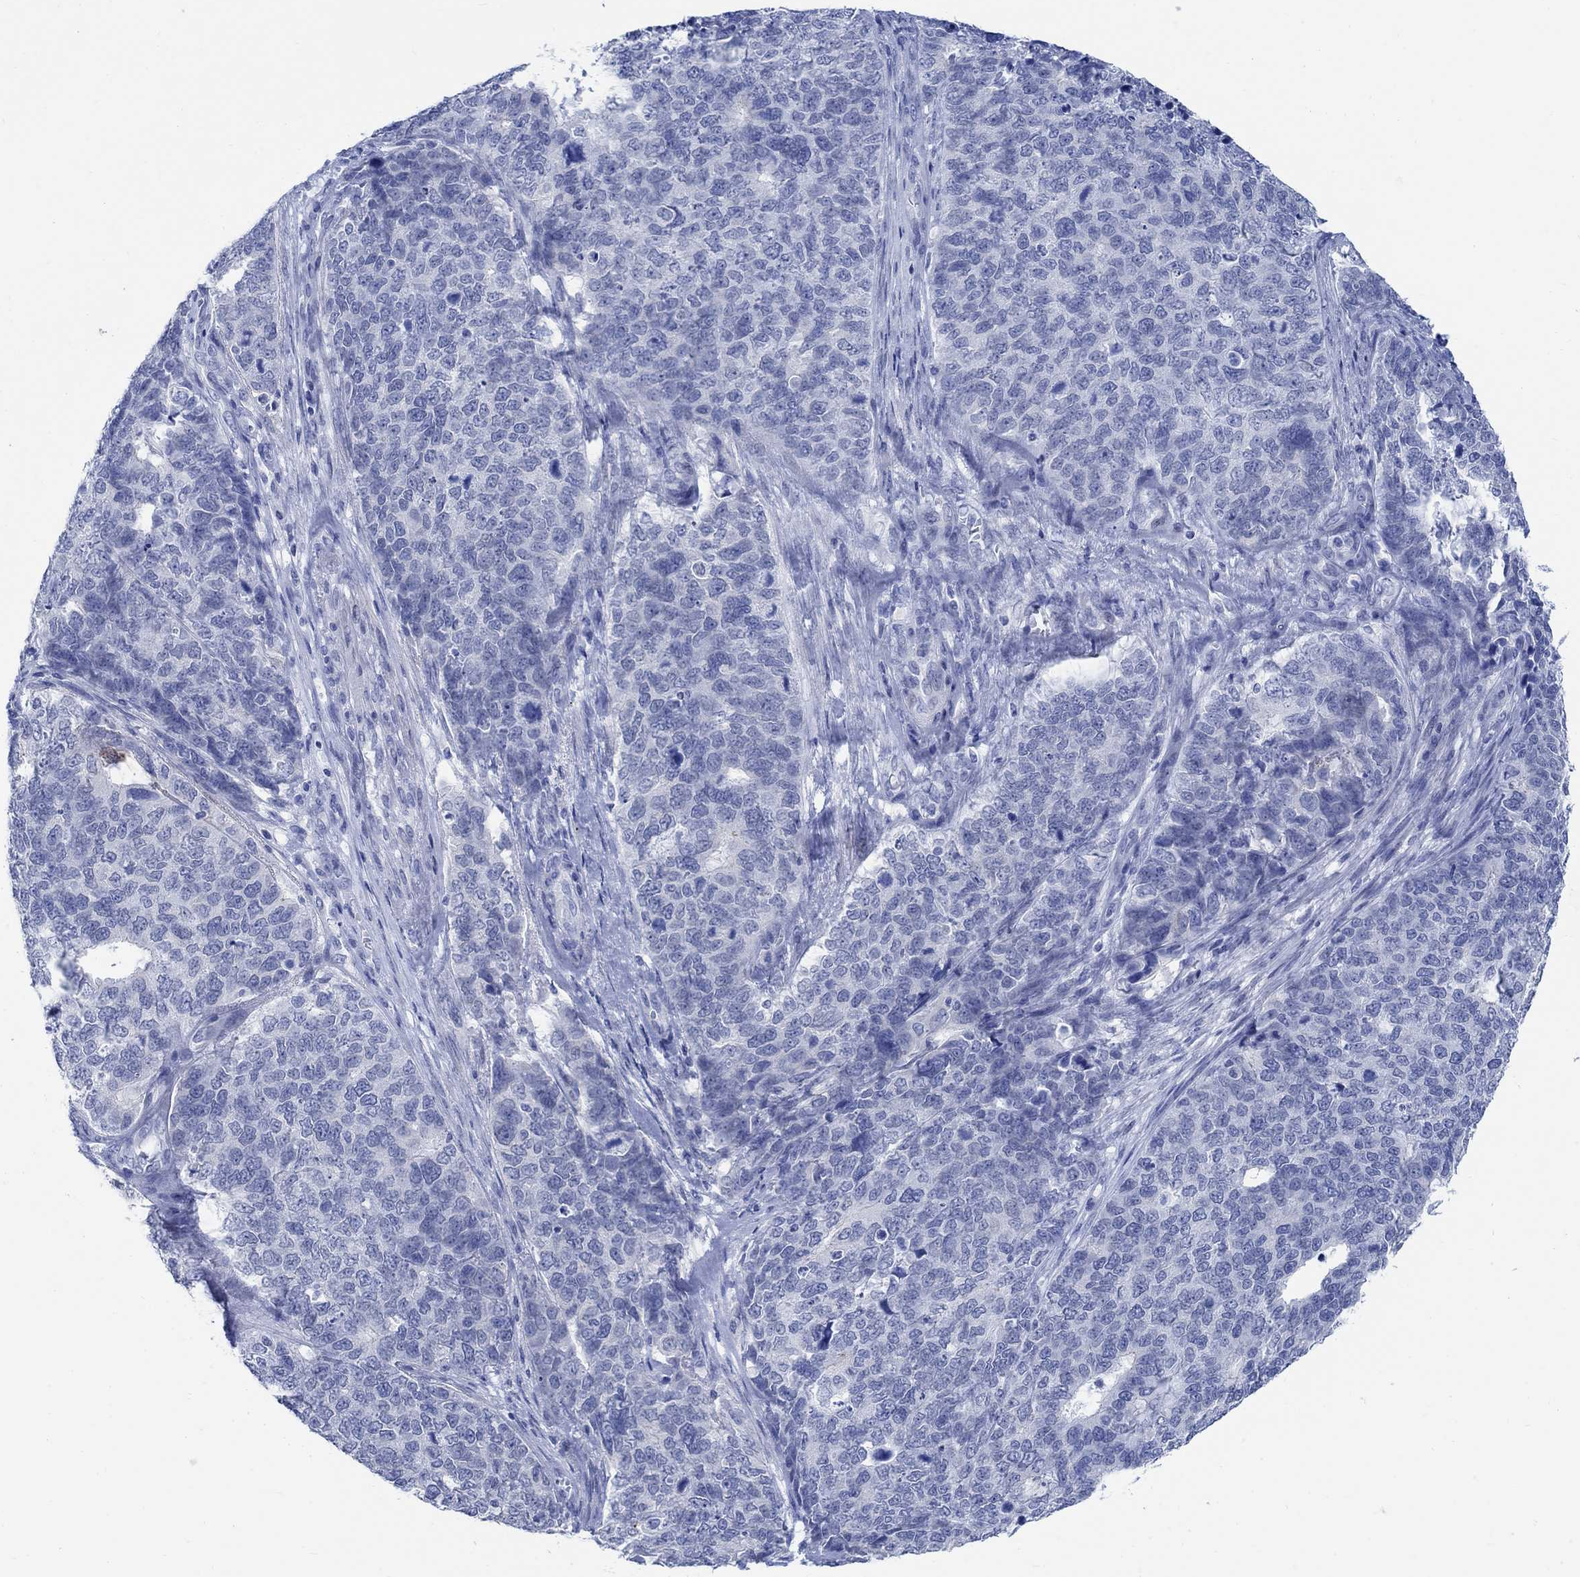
{"staining": {"intensity": "negative", "quantity": "none", "location": "none"}, "tissue": "cervical cancer", "cell_type": "Tumor cells", "image_type": "cancer", "snomed": [{"axis": "morphology", "description": "Squamous cell carcinoma, NOS"}, {"axis": "topography", "description": "Cervix"}], "caption": "DAB immunohistochemical staining of human cervical cancer (squamous cell carcinoma) exhibits no significant positivity in tumor cells.", "gene": "CAMK2N1", "patient": {"sex": "female", "age": 63}}